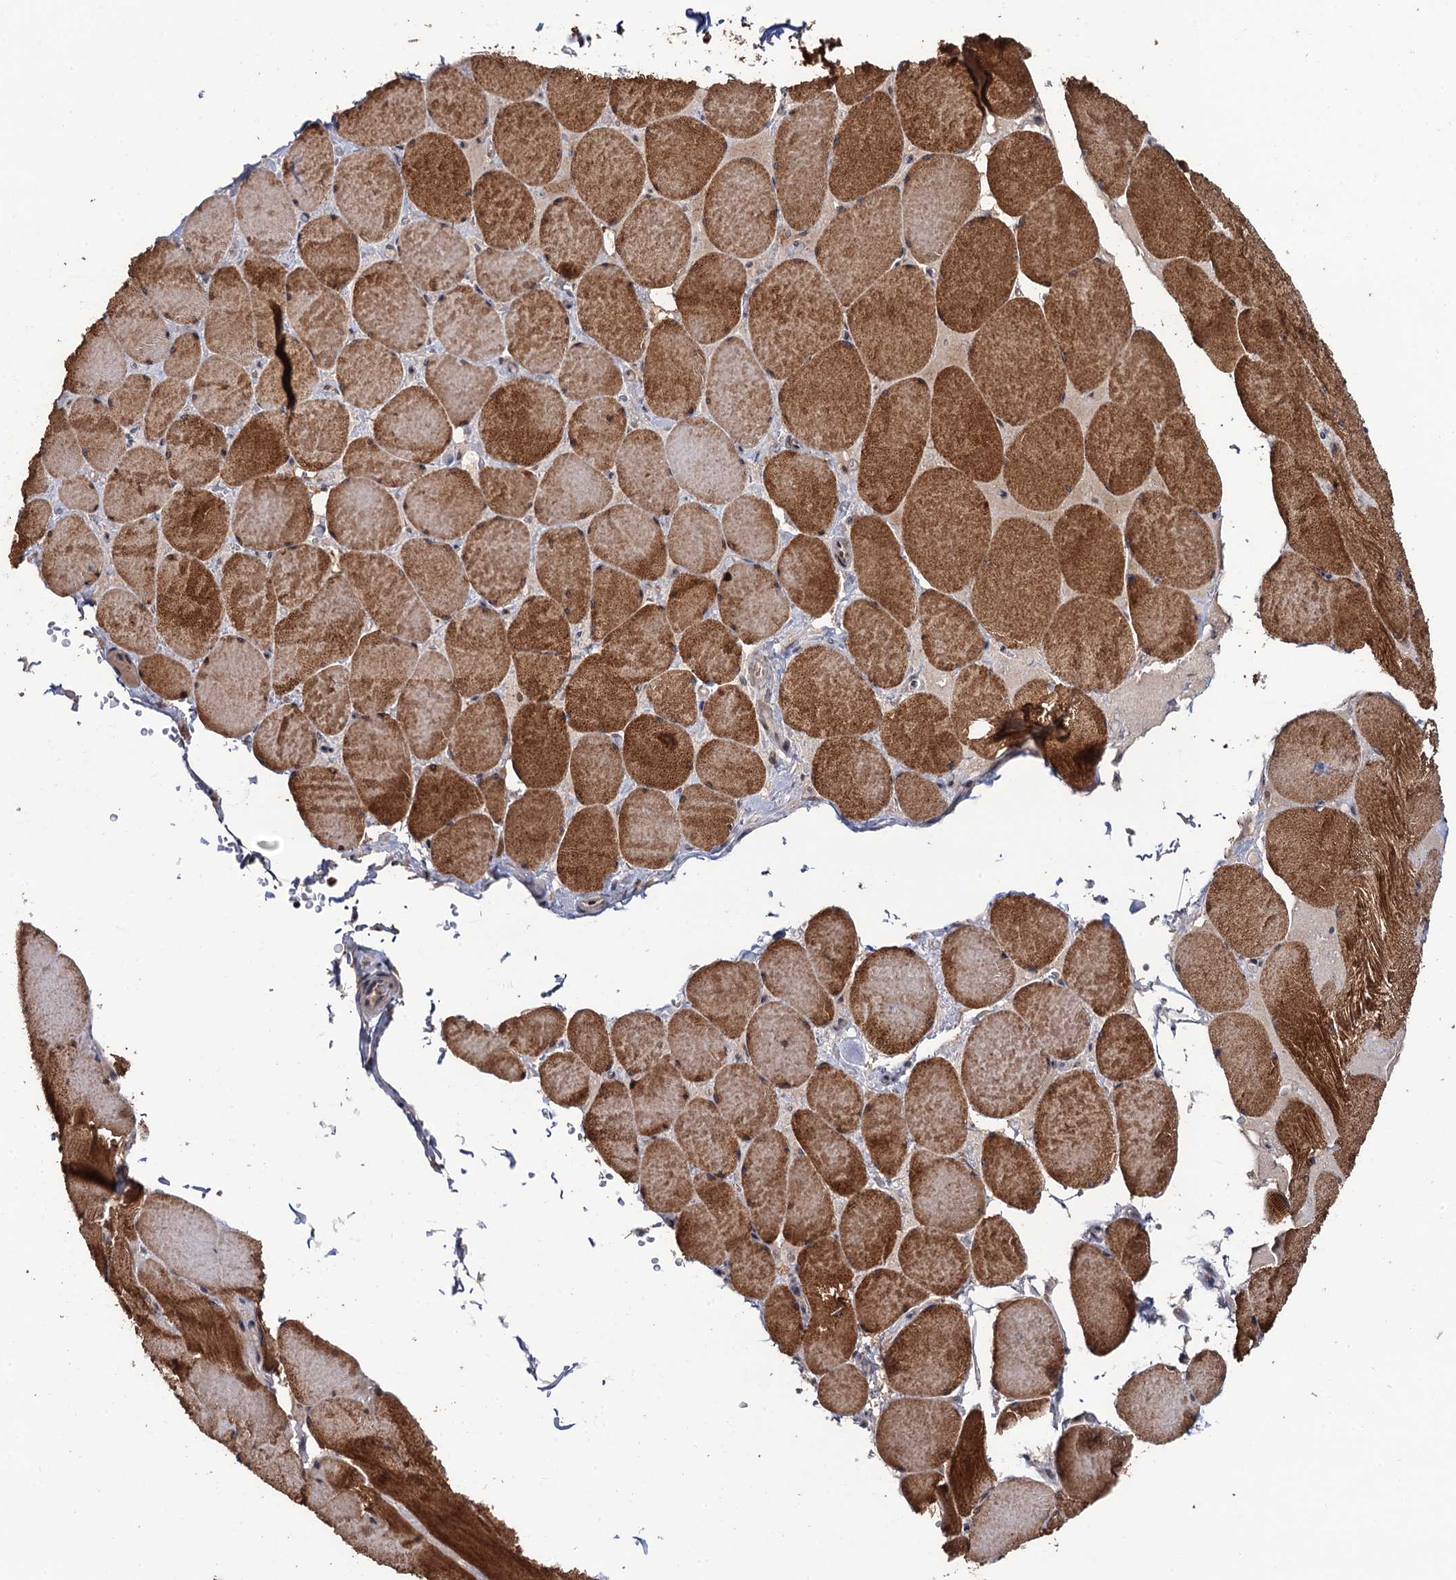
{"staining": {"intensity": "strong", "quantity": ">75%", "location": "cytoplasmic/membranous"}, "tissue": "skeletal muscle", "cell_type": "Myocytes", "image_type": "normal", "snomed": [{"axis": "morphology", "description": "Normal tissue, NOS"}, {"axis": "topography", "description": "Skeletal muscle"}, {"axis": "topography", "description": "Head-Neck"}], "caption": "Protein staining demonstrates strong cytoplasmic/membranous staining in about >75% of myocytes in normal skeletal muscle.", "gene": "LRRC63", "patient": {"sex": "male", "age": 66}}